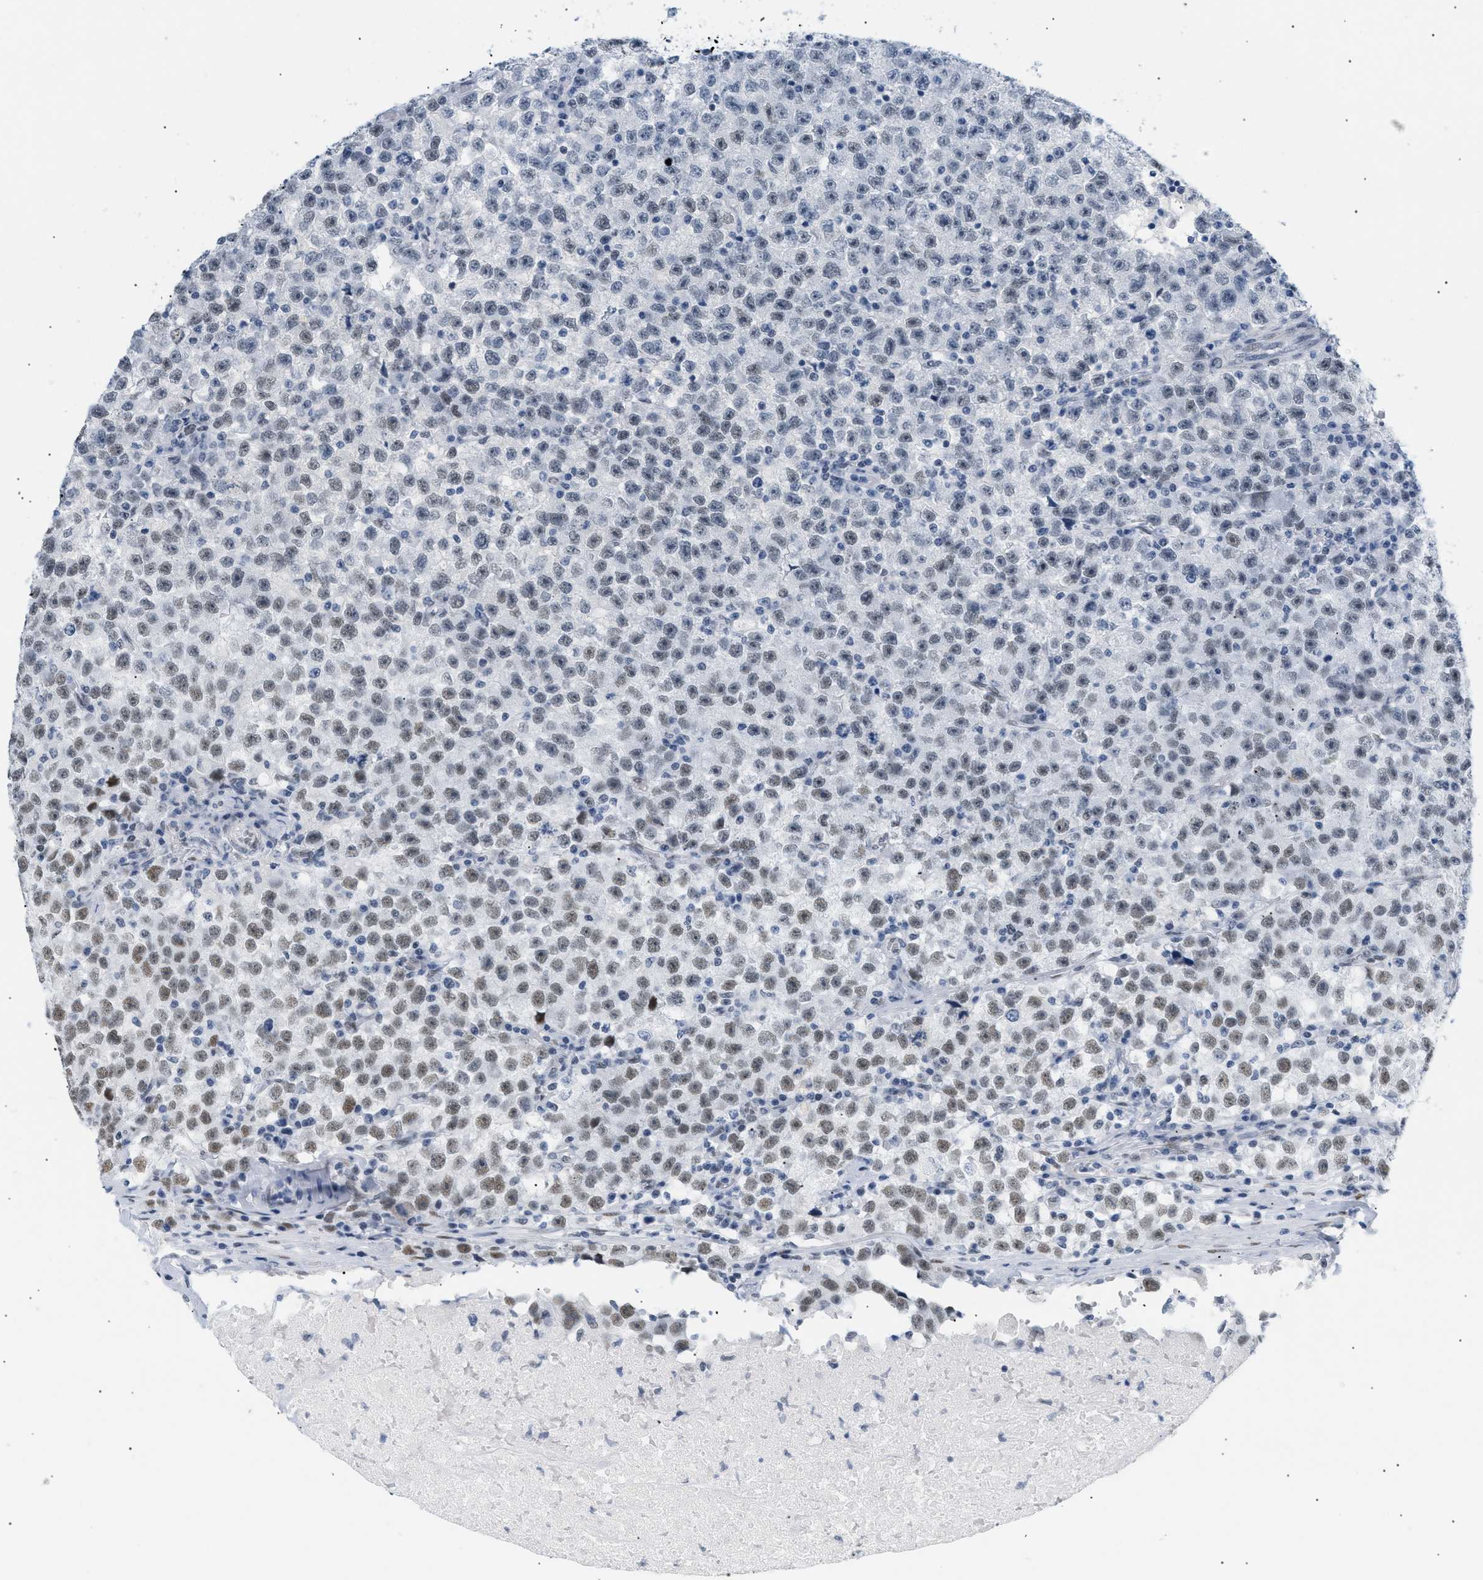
{"staining": {"intensity": "weak", "quantity": "25%-75%", "location": "nuclear"}, "tissue": "testis cancer", "cell_type": "Tumor cells", "image_type": "cancer", "snomed": [{"axis": "morphology", "description": "Seminoma, NOS"}, {"axis": "topography", "description": "Testis"}], "caption": "Protein analysis of testis seminoma tissue shows weak nuclear positivity in approximately 25%-75% of tumor cells.", "gene": "ELN", "patient": {"sex": "male", "age": 22}}